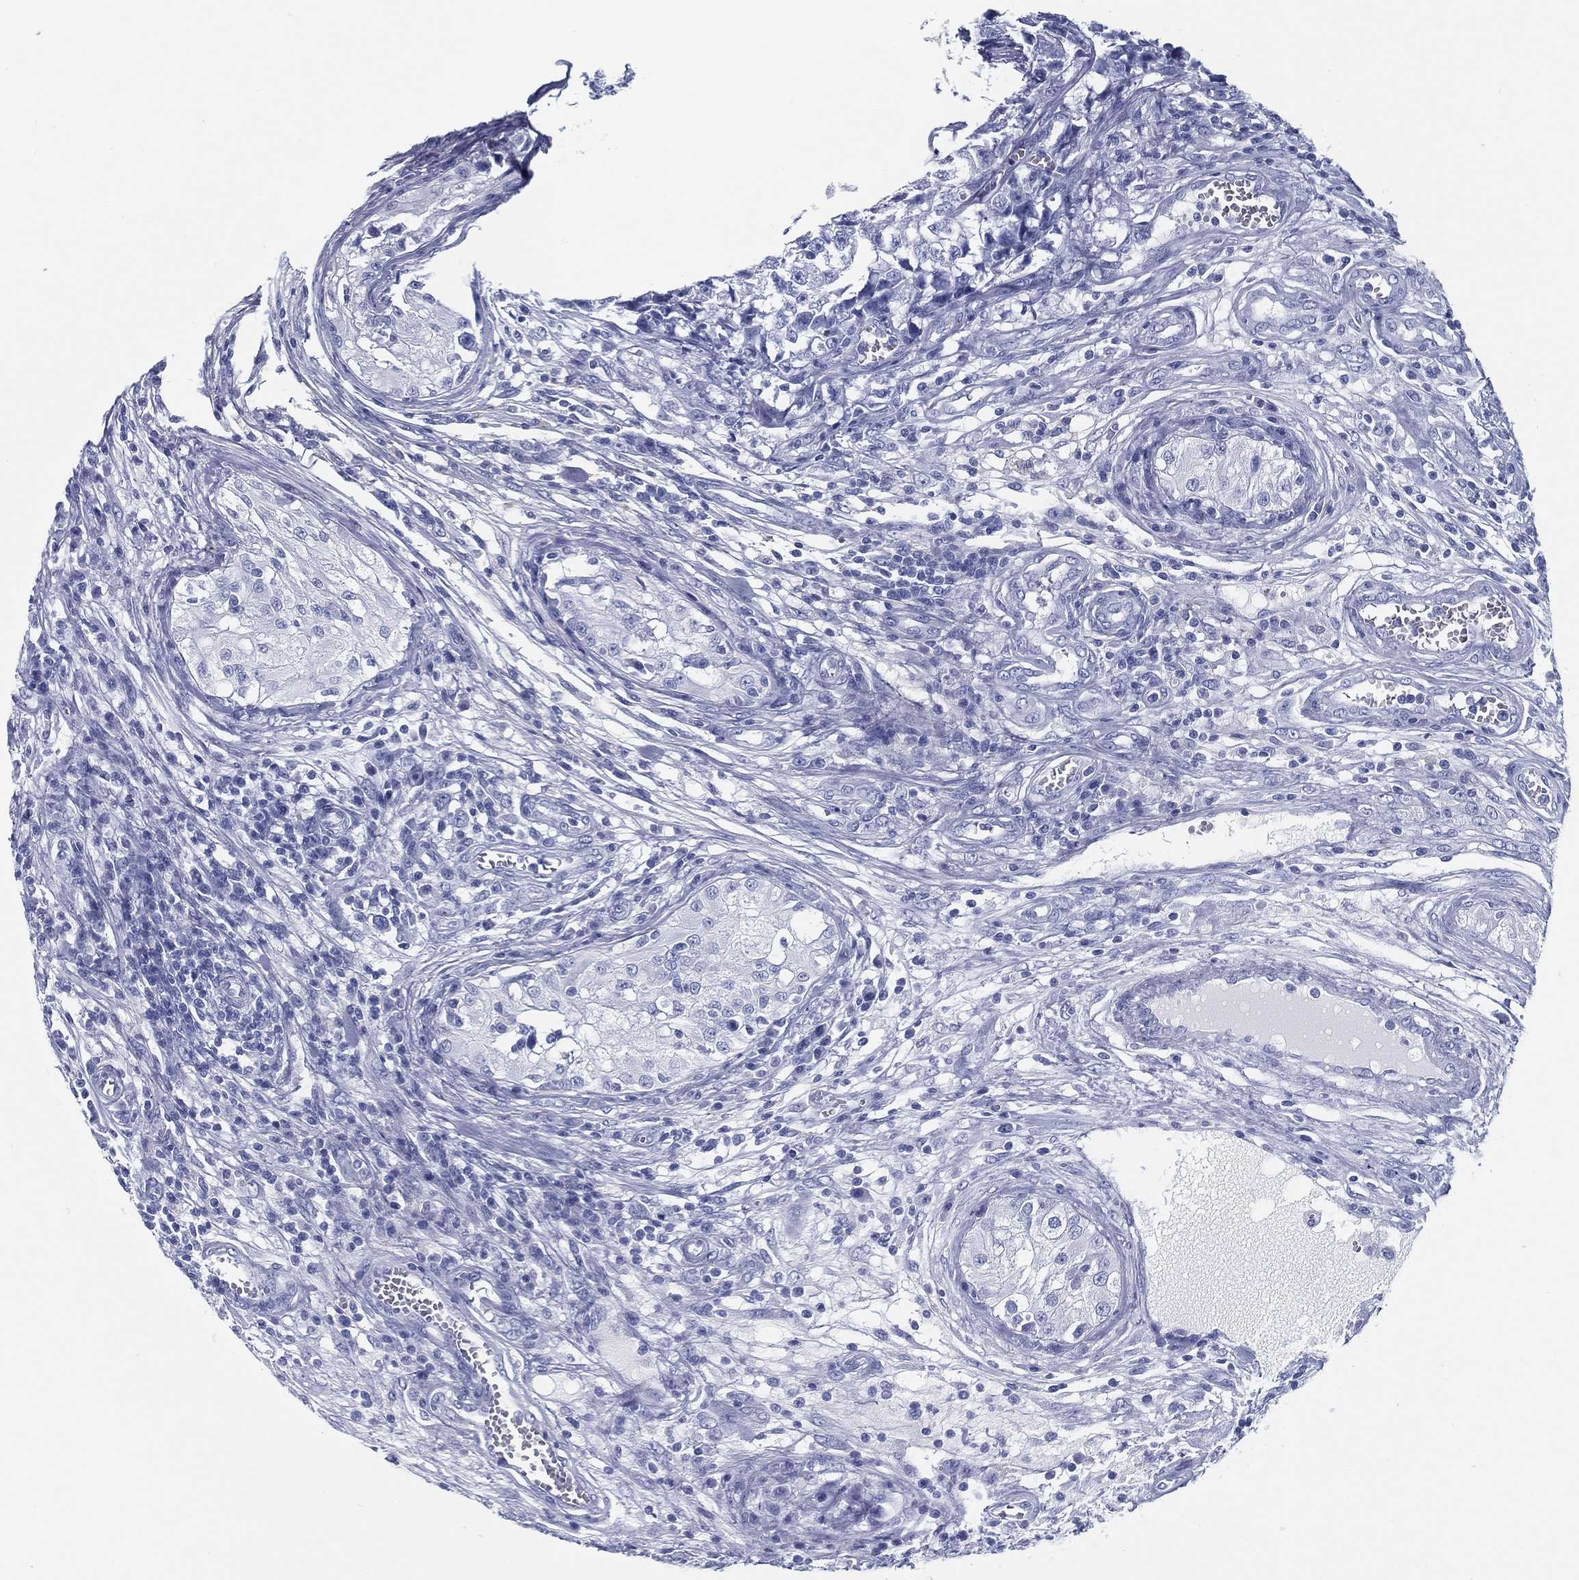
{"staining": {"intensity": "negative", "quantity": "none", "location": "none"}, "tissue": "testis cancer", "cell_type": "Tumor cells", "image_type": "cancer", "snomed": [{"axis": "morphology", "description": "Seminoma, NOS"}, {"axis": "morphology", "description": "Carcinoma, Embryonal, NOS"}, {"axis": "topography", "description": "Testis"}], "caption": "Testis cancer (seminoma) was stained to show a protein in brown. There is no significant positivity in tumor cells.", "gene": "TMEM252", "patient": {"sex": "male", "age": 22}}